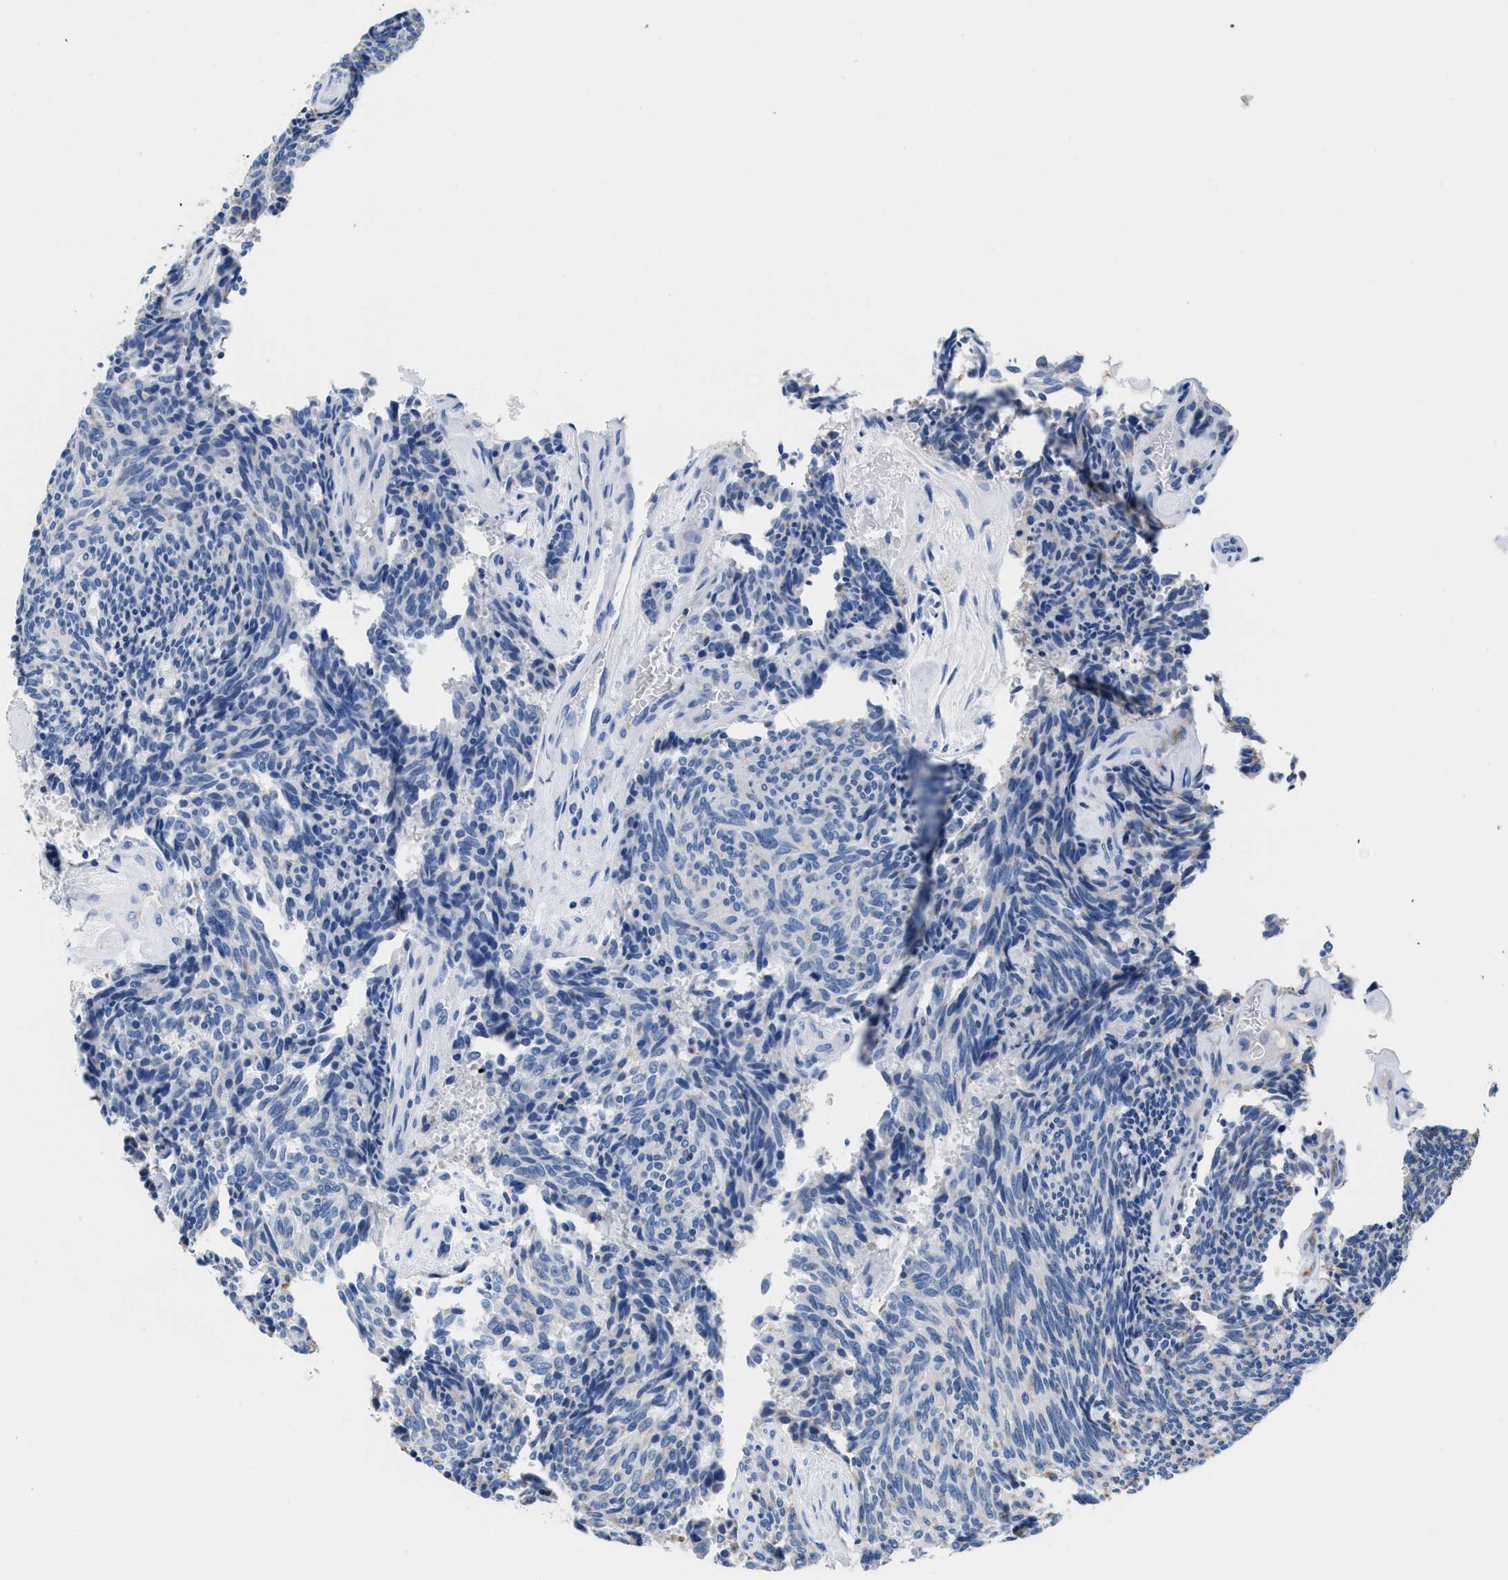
{"staining": {"intensity": "negative", "quantity": "none", "location": "none"}, "tissue": "carcinoid", "cell_type": "Tumor cells", "image_type": "cancer", "snomed": [{"axis": "morphology", "description": "Carcinoid, malignant, NOS"}, {"axis": "topography", "description": "Pancreas"}], "caption": "This is an immunohistochemistry (IHC) micrograph of malignant carcinoid. There is no positivity in tumor cells.", "gene": "SLFN13", "patient": {"sex": "female", "age": 54}}